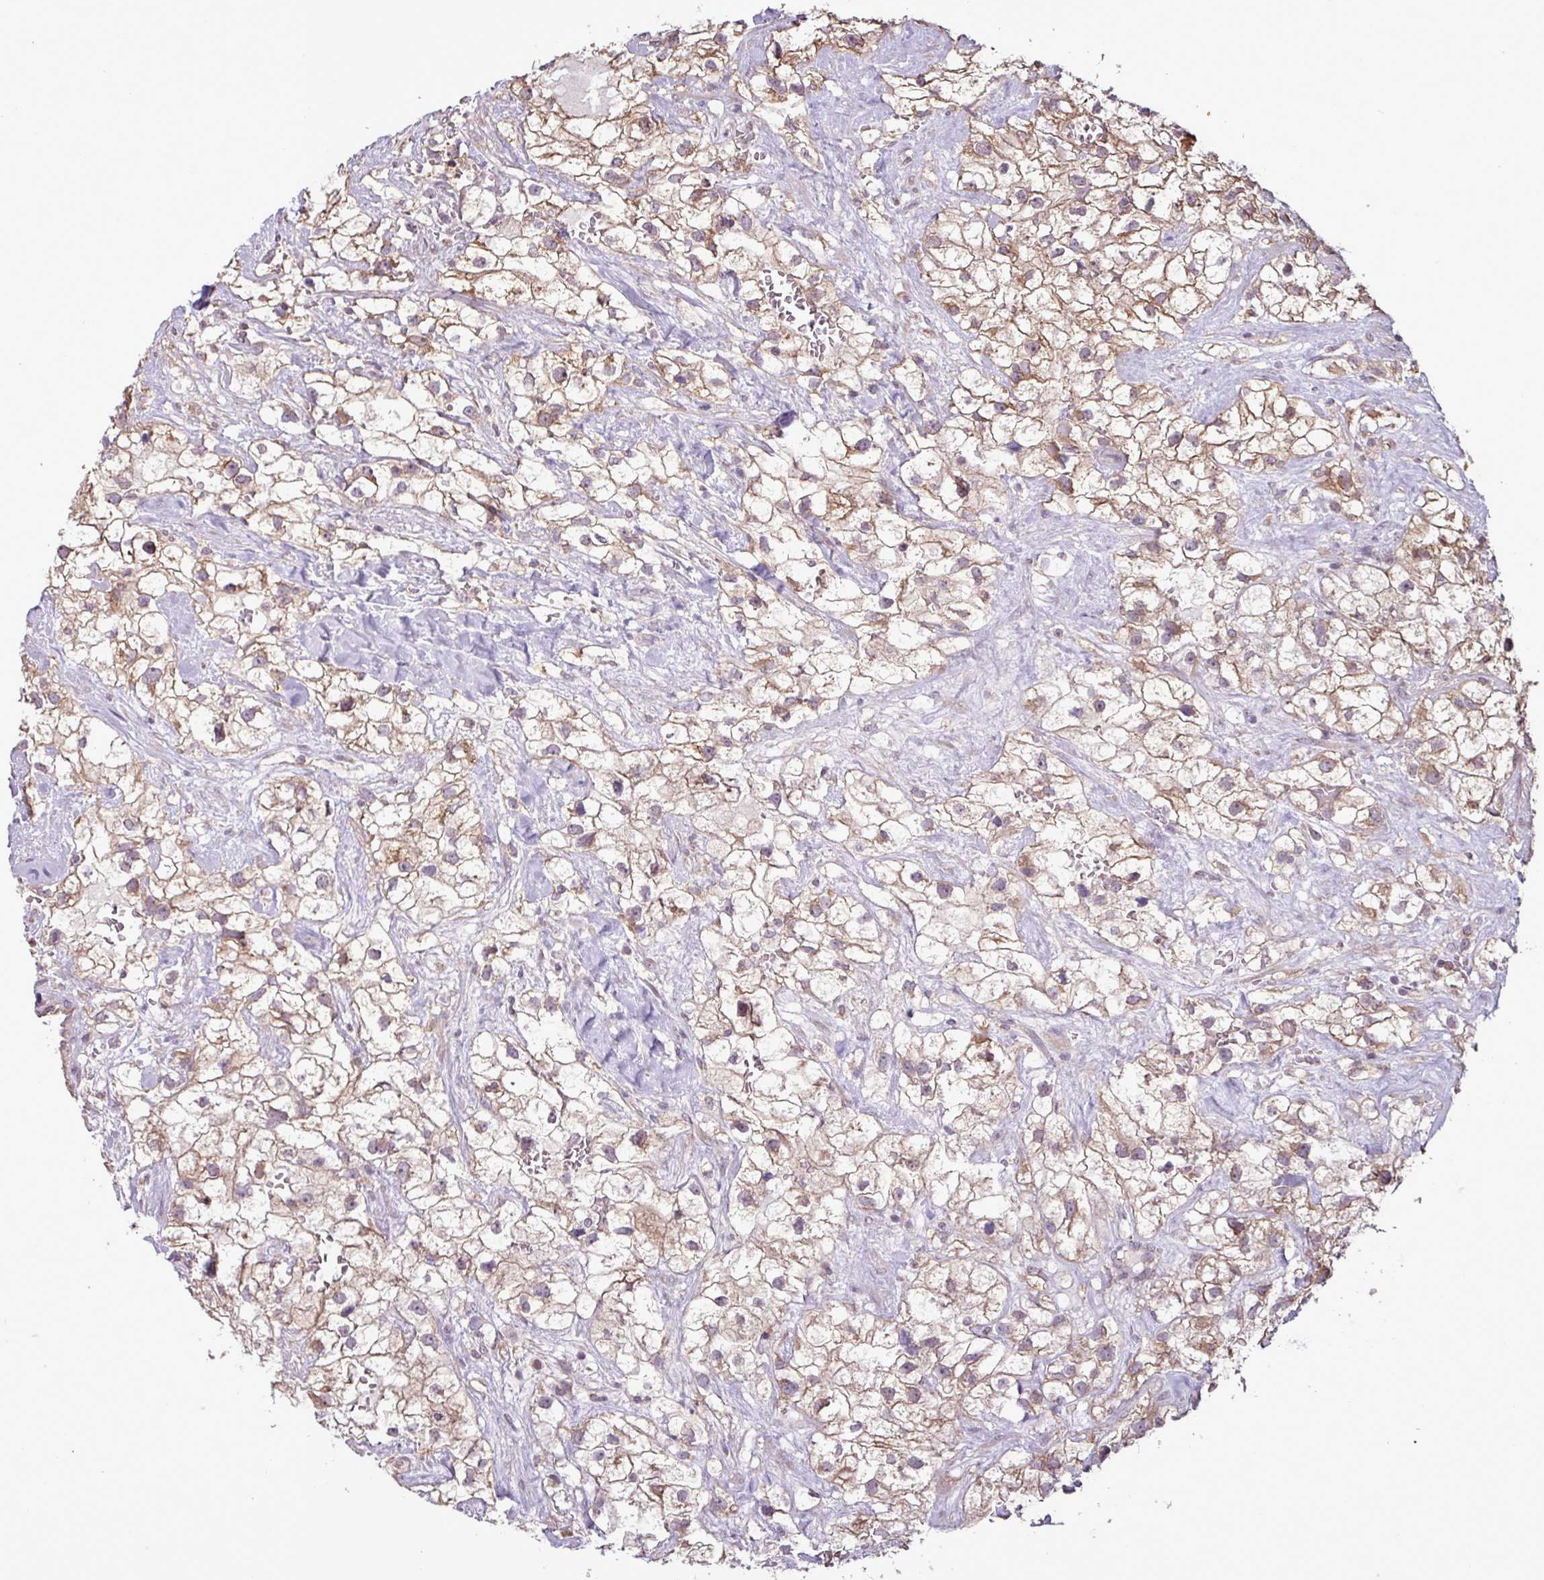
{"staining": {"intensity": "moderate", "quantity": ">75%", "location": "cytoplasmic/membranous"}, "tissue": "renal cancer", "cell_type": "Tumor cells", "image_type": "cancer", "snomed": [{"axis": "morphology", "description": "Adenocarcinoma, NOS"}, {"axis": "topography", "description": "Kidney"}], "caption": "Protein staining of renal cancer tissue reveals moderate cytoplasmic/membranous positivity in approximately >75% of tumor cells.", "gene": "MCTP2", "patient": {"sex": "male", "age": 59}}